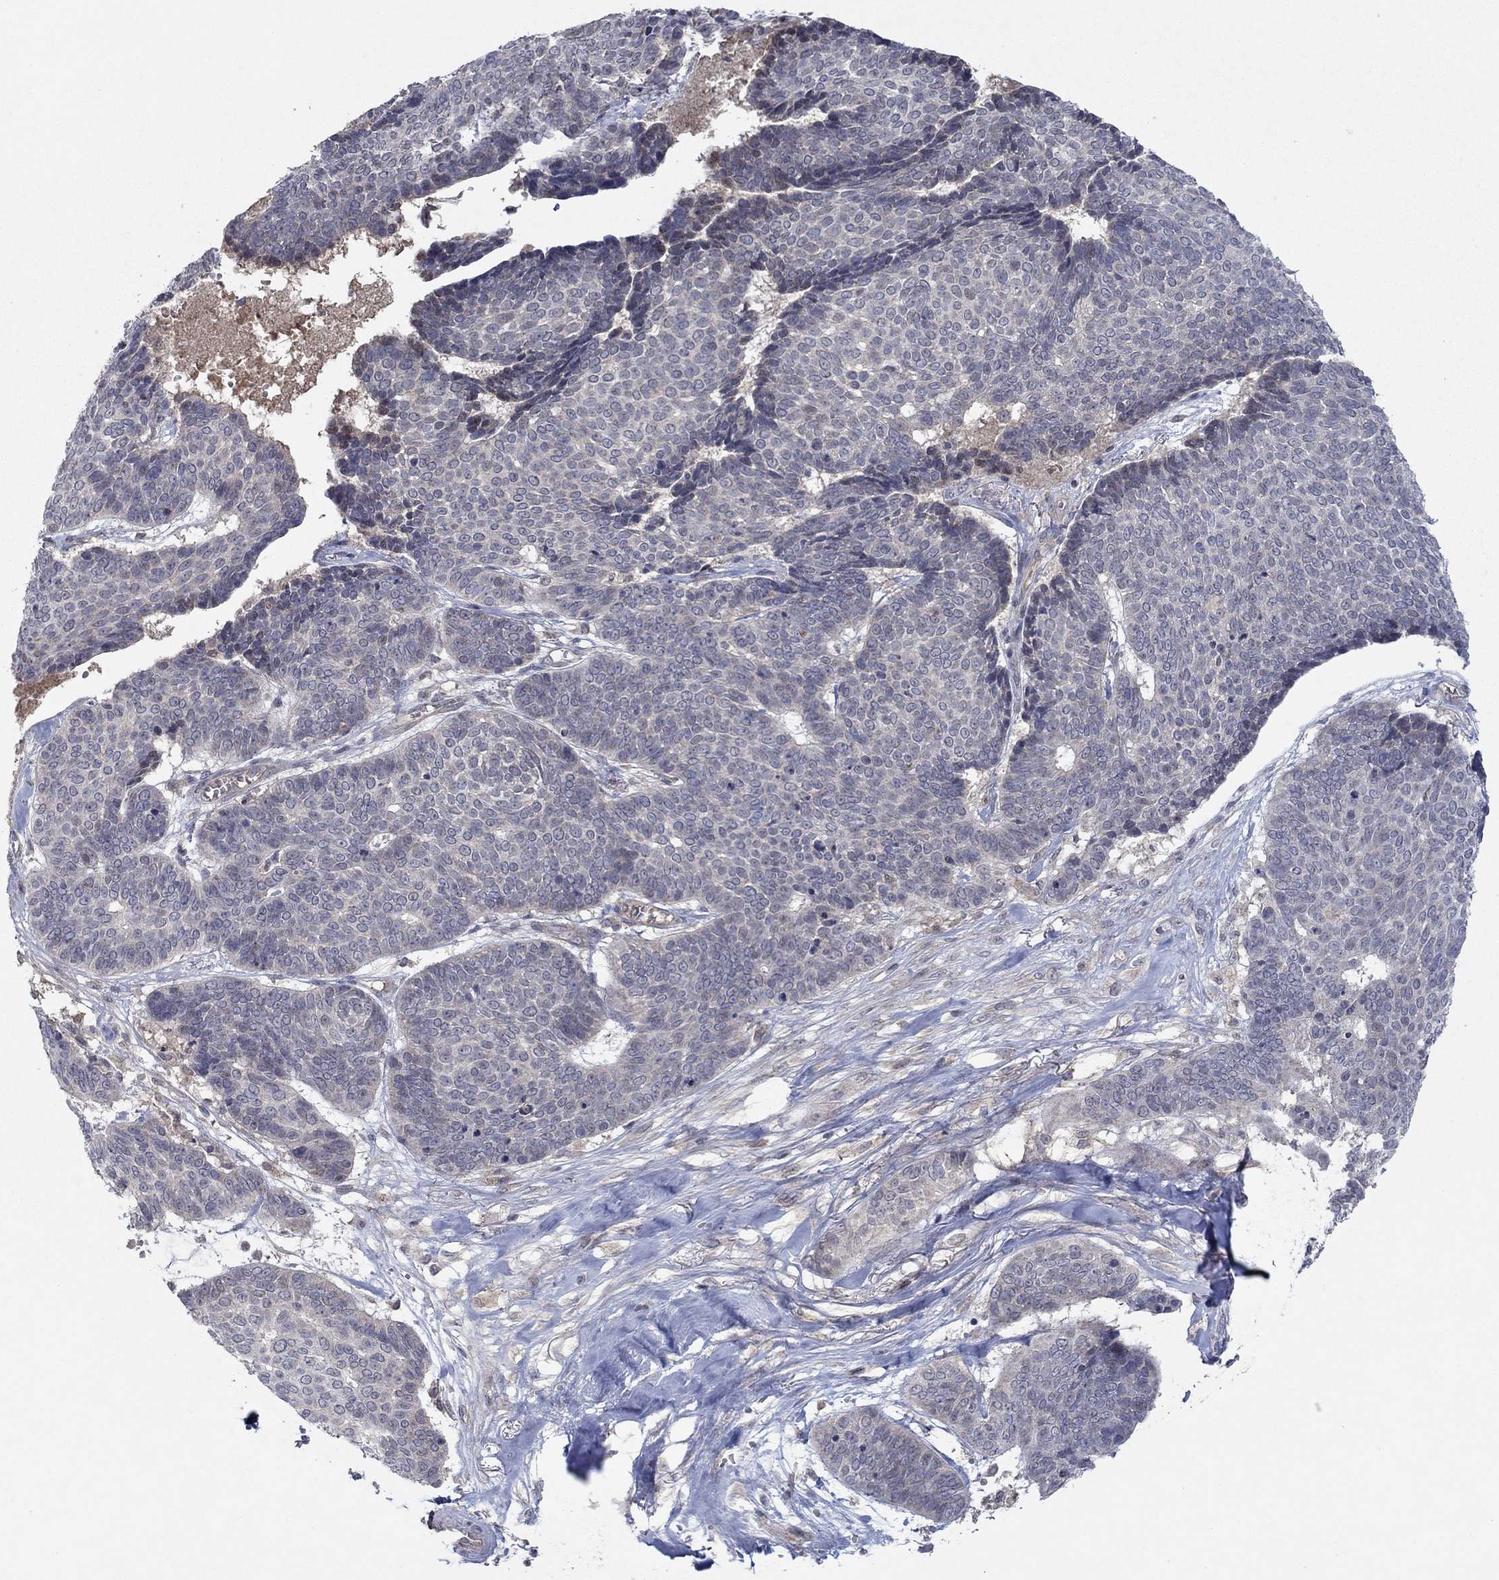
{"staining": {"intensity": "negative", "quantity": "none", "location": "none"}, "tissue": "skin cancer", "cell_type": "Tumor cells", "image_type": "cancer", "snomed": [{"axis": "morphology", "description": "Basal cell carcinoma"}, {"axis": "topography", "description": "Skin"}], "caption": "Skin cancer (basal cell carcinoma) was stained to show a protein in brown. There is no significant positivity in tumor cells.", "gene": "IL4", "patient": {"sex": "male", "age": 86}}